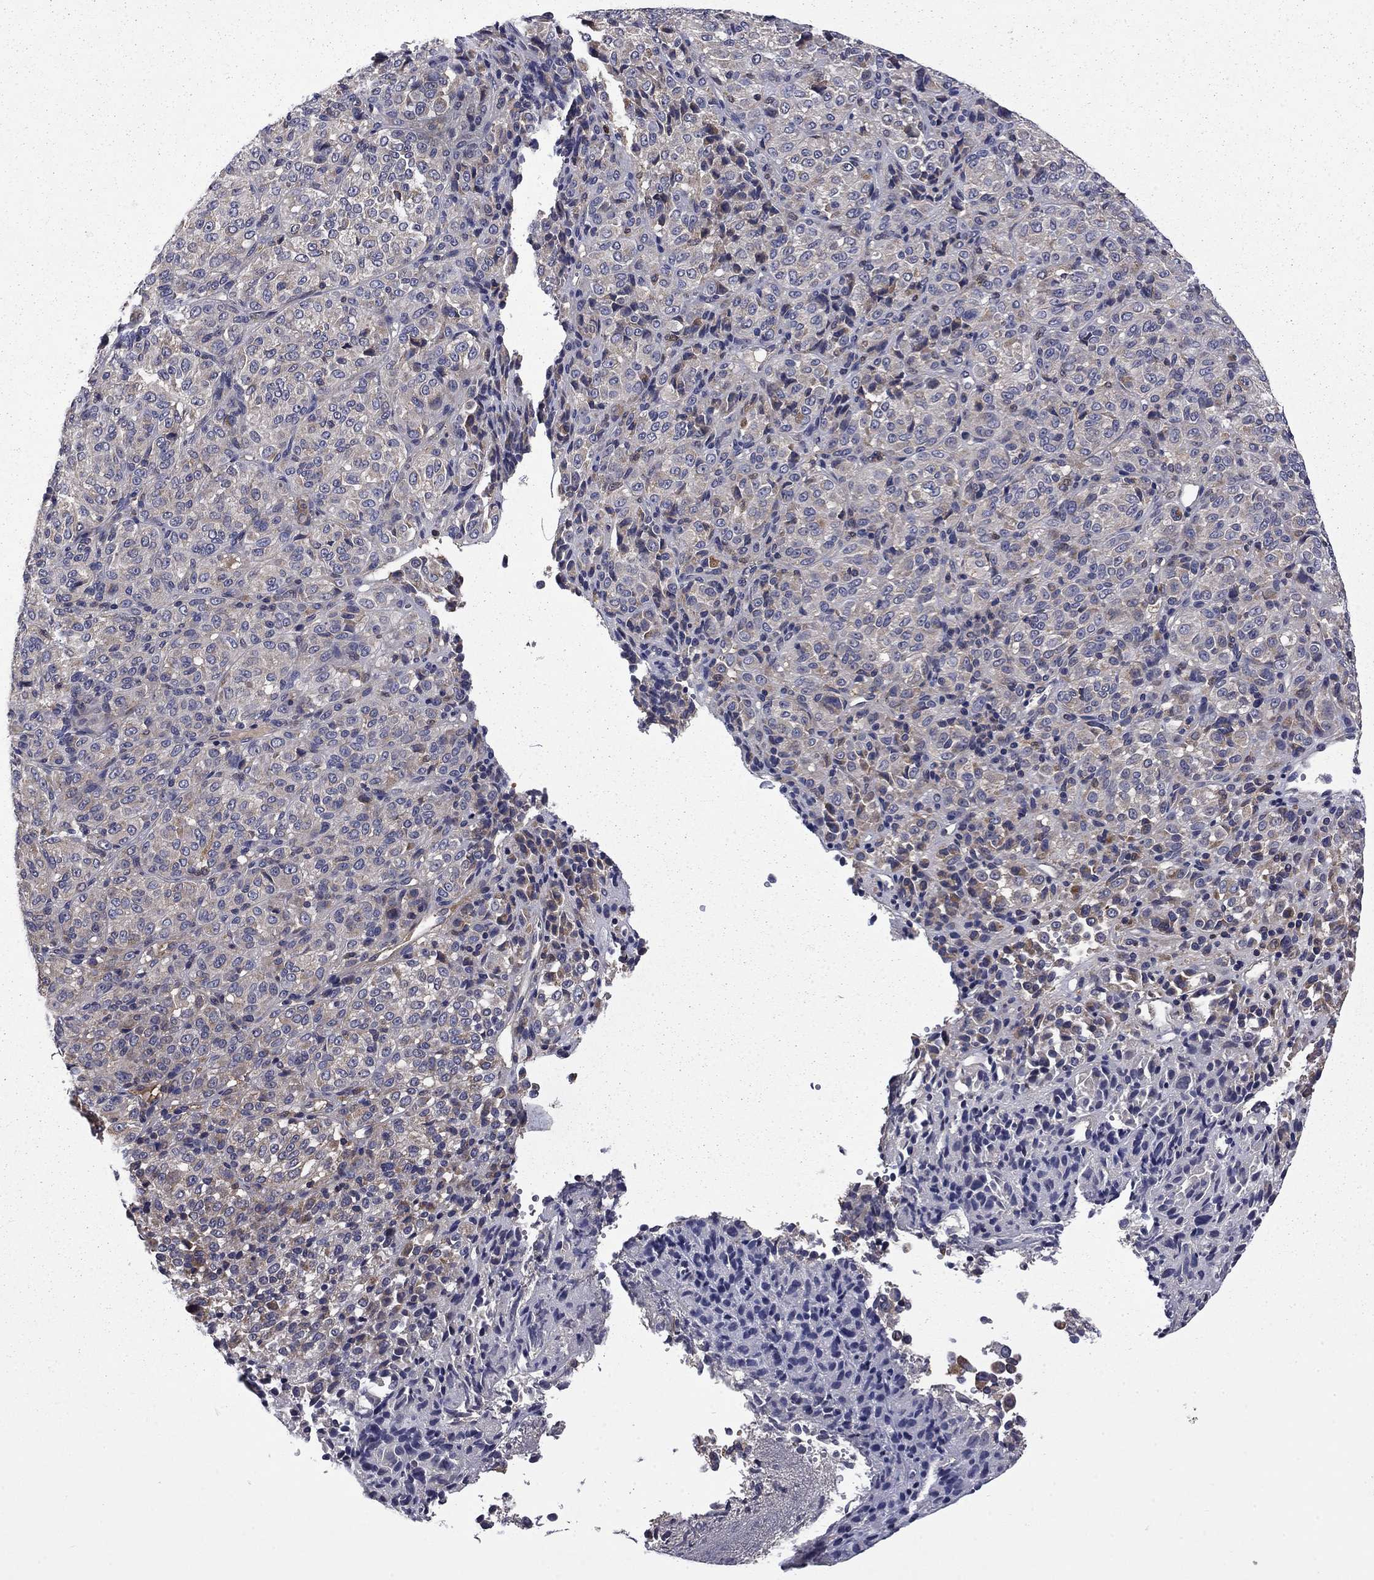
{"staining": {"intensity": "moderate", "quantity": "<25%", "location": "cytoplasmic/membranous"}, "tissue": "melanoma", "cell_type": "Tumor cells", "image_type": "cancer", "snomed": [{"axis": "morphology", "description": "Malignant melanoma, Metastatic site"}, {"axis": "topography", "description": "Brain"}], "caption": "Malignant melanoma (metastatic site) stained with DAB IHC shows low levels of moderate cytoplasmic/membranous positivity in about <25% of tumor cells.", "gene": "CEACAM7", "patient": {"sex": "female", "age": 56}}